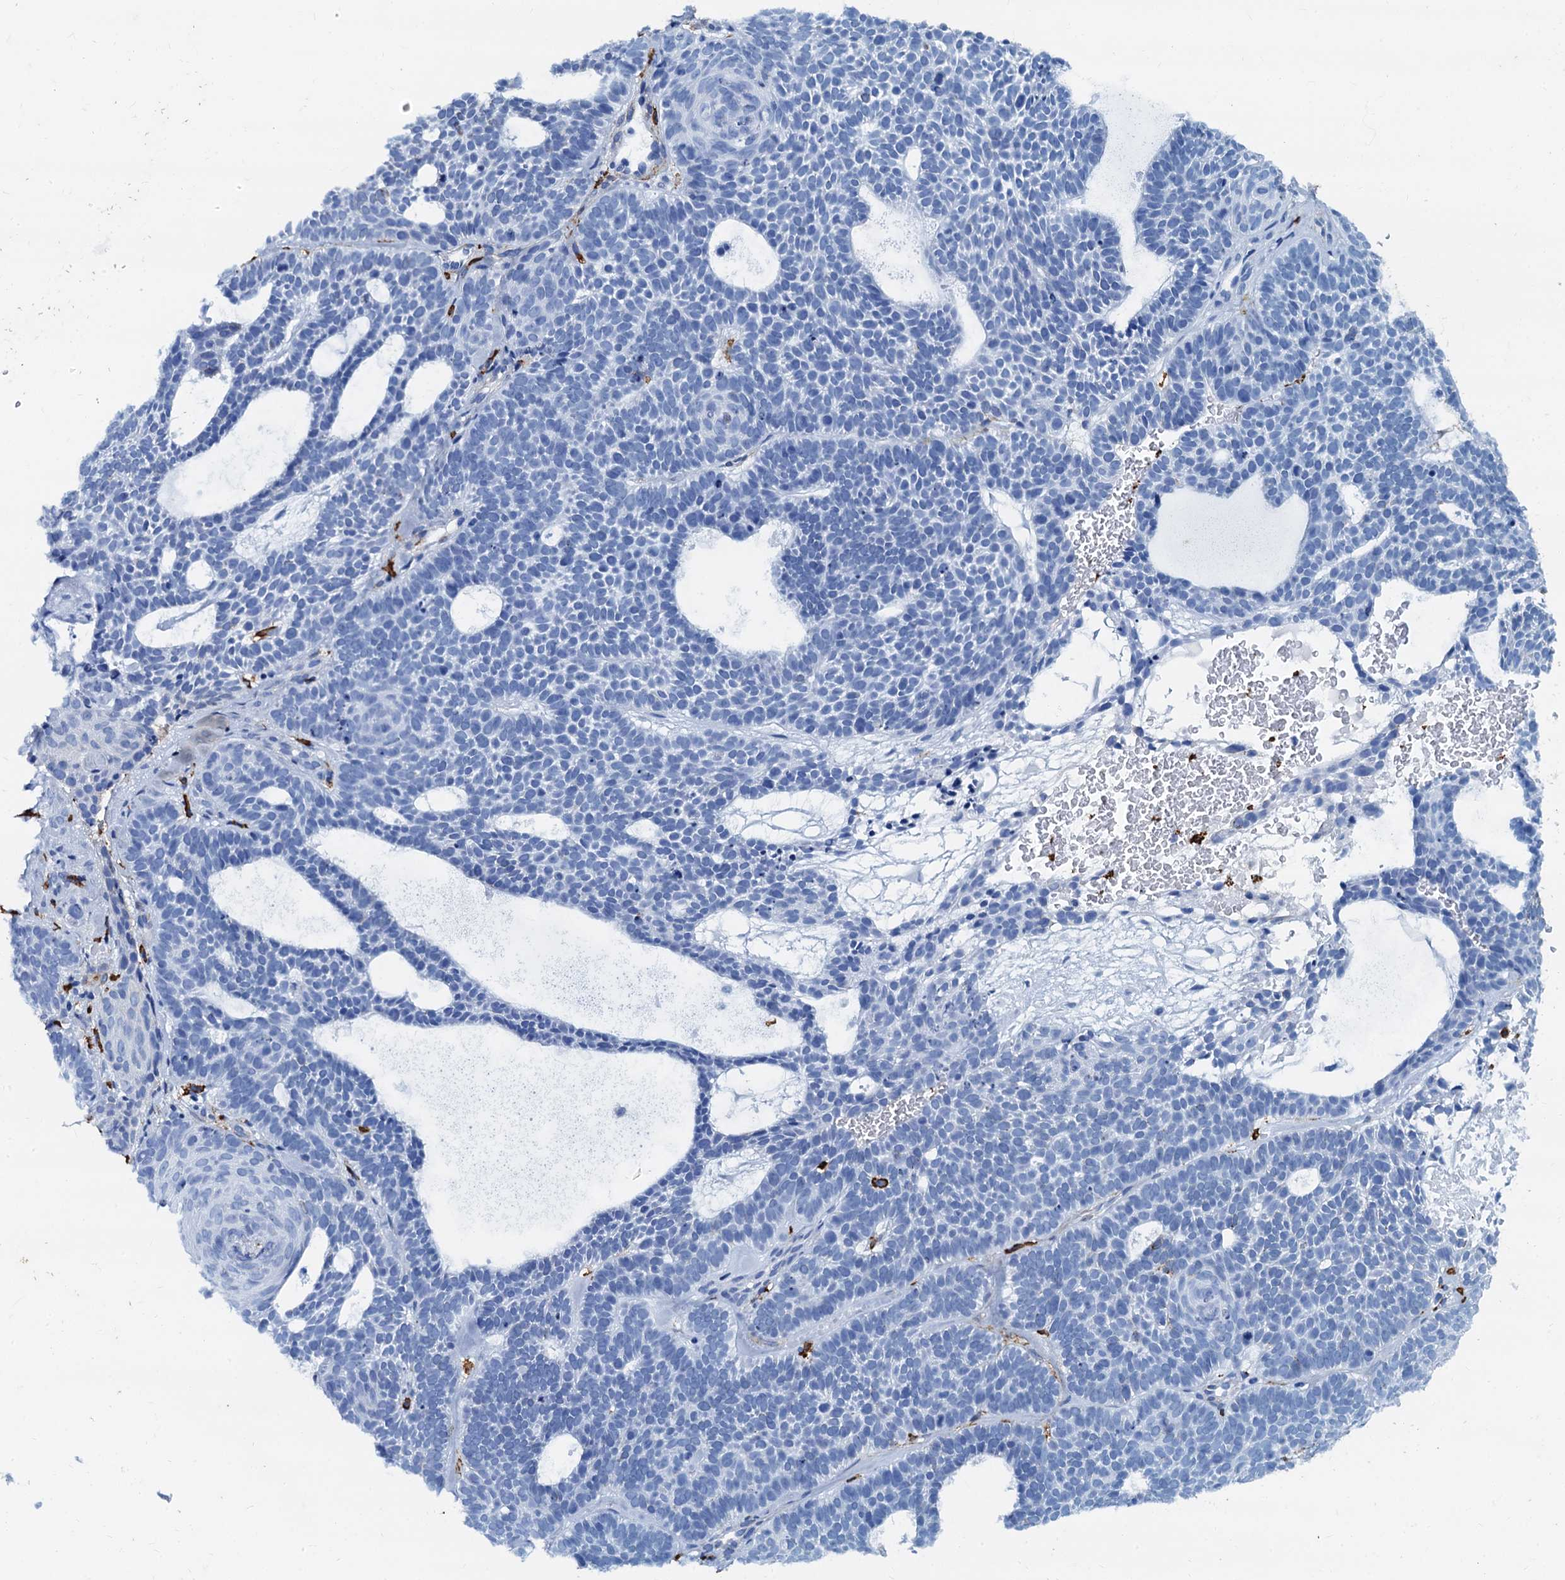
{"staining": {"intensity": "negative", "quantity": "none", "location": "none"}, "tissue": "skin cancer", "cell_type": "Tumor cells", "image_type": "cancer", "snomed": [{"axis": "morphology", "description": "Basal cell carcinoma"}, {"axis": "topography", "description": "Skin"}], "caption": "The image exhibits no significant staining in tumor cells of basal cell carcinoma (skin).", "gene": "CAVIN2", "patient": {"sex": "male", "age": 85}}